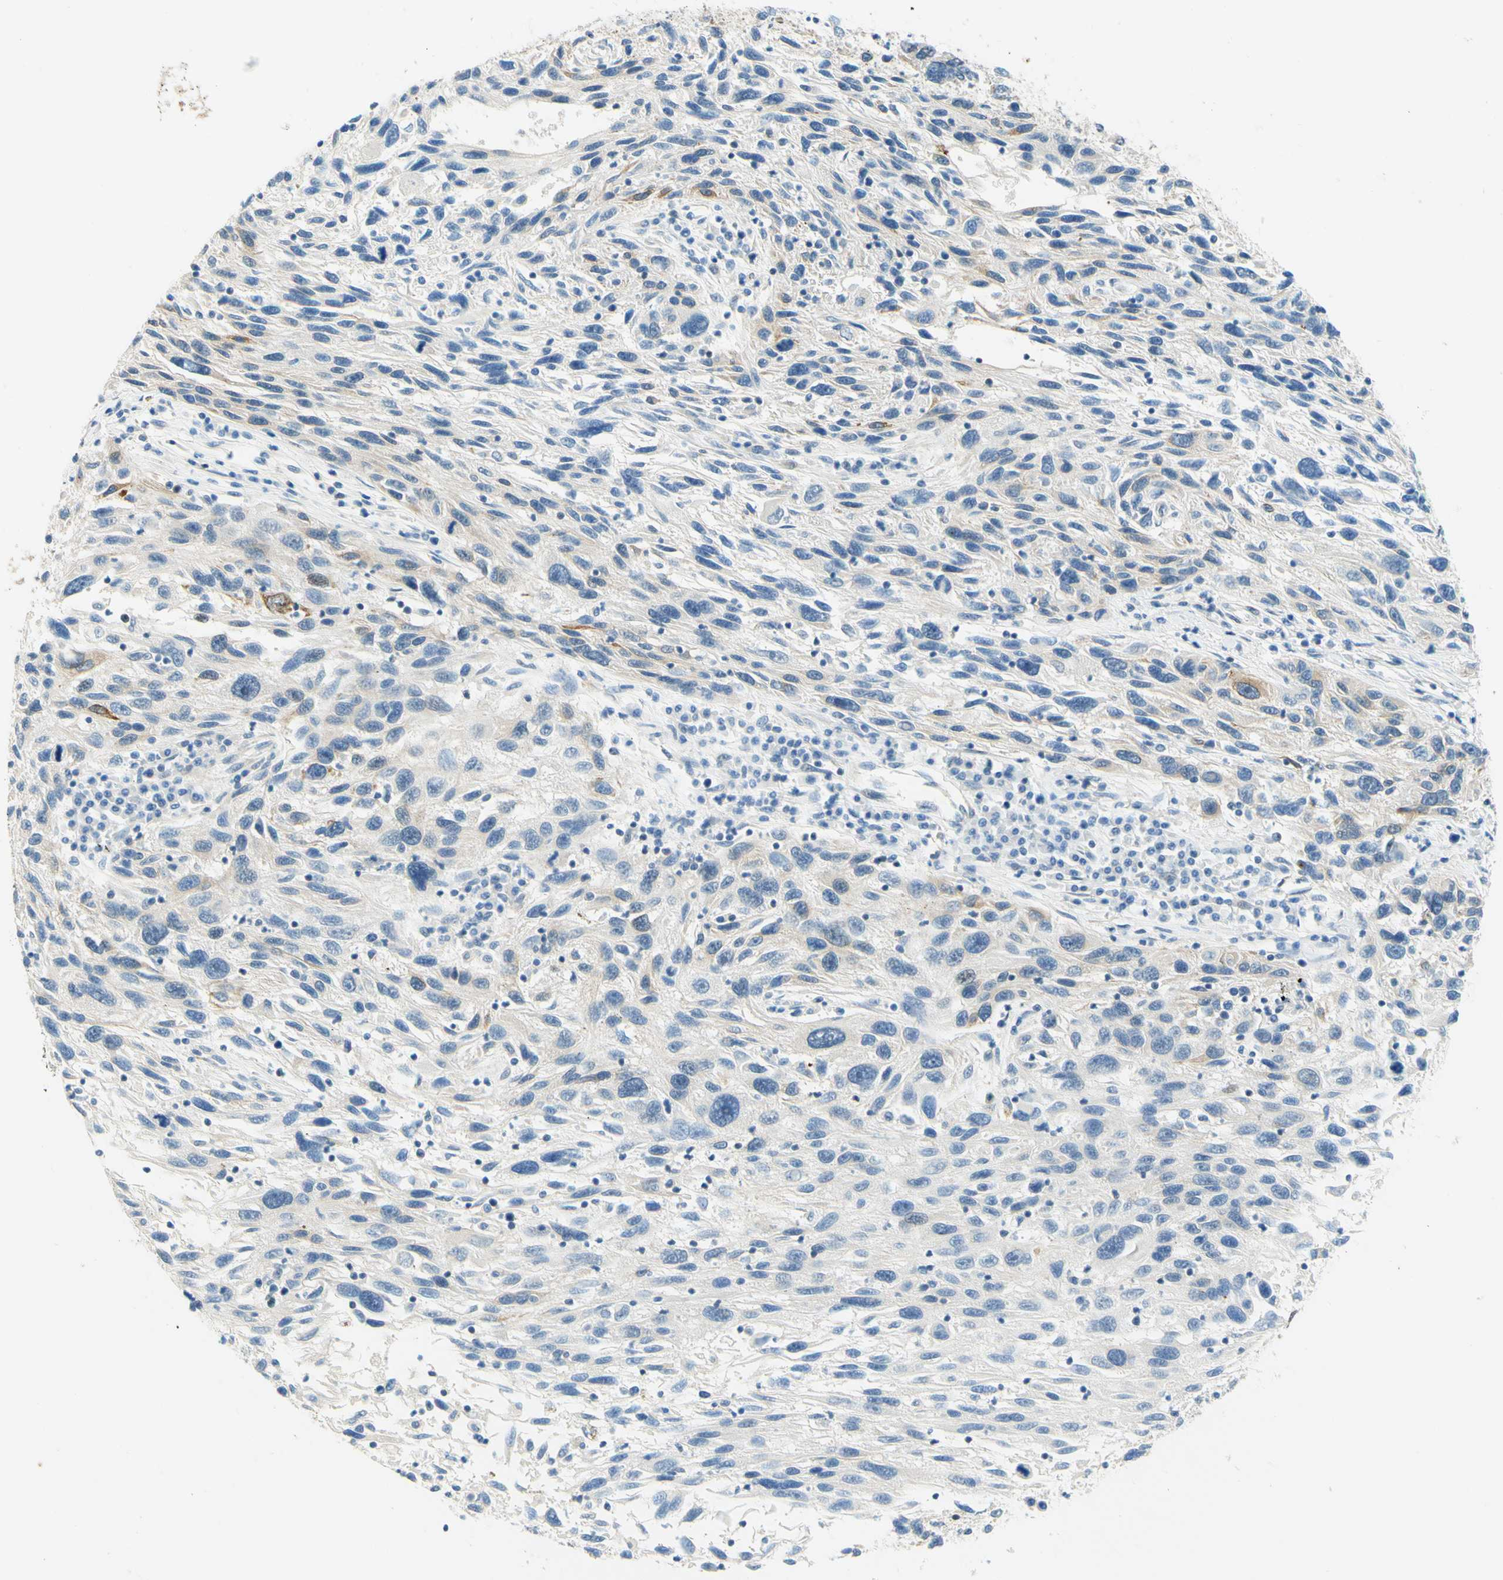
{"staining": {"intensity": "moderate", "quantity": "<25%", "location": "cytoplasmic/membranous"}, "tissue": "melanoma", "cell_type": "Tumor cells", "image_type": "cancer", "snomed": [{"axis": "morphology", "description": "Malignant melanoma, NOS"}, {"axis": "topography", "description": "Skin"}], "caption": "Immunohistochemistry of malignant melanoma displays low levels of moderate cytoplasmic/membranous expression in approximately <25% of tumor cells.", "gene": "ENTREP2", "patient": {"sex": "male", "age": 53}}